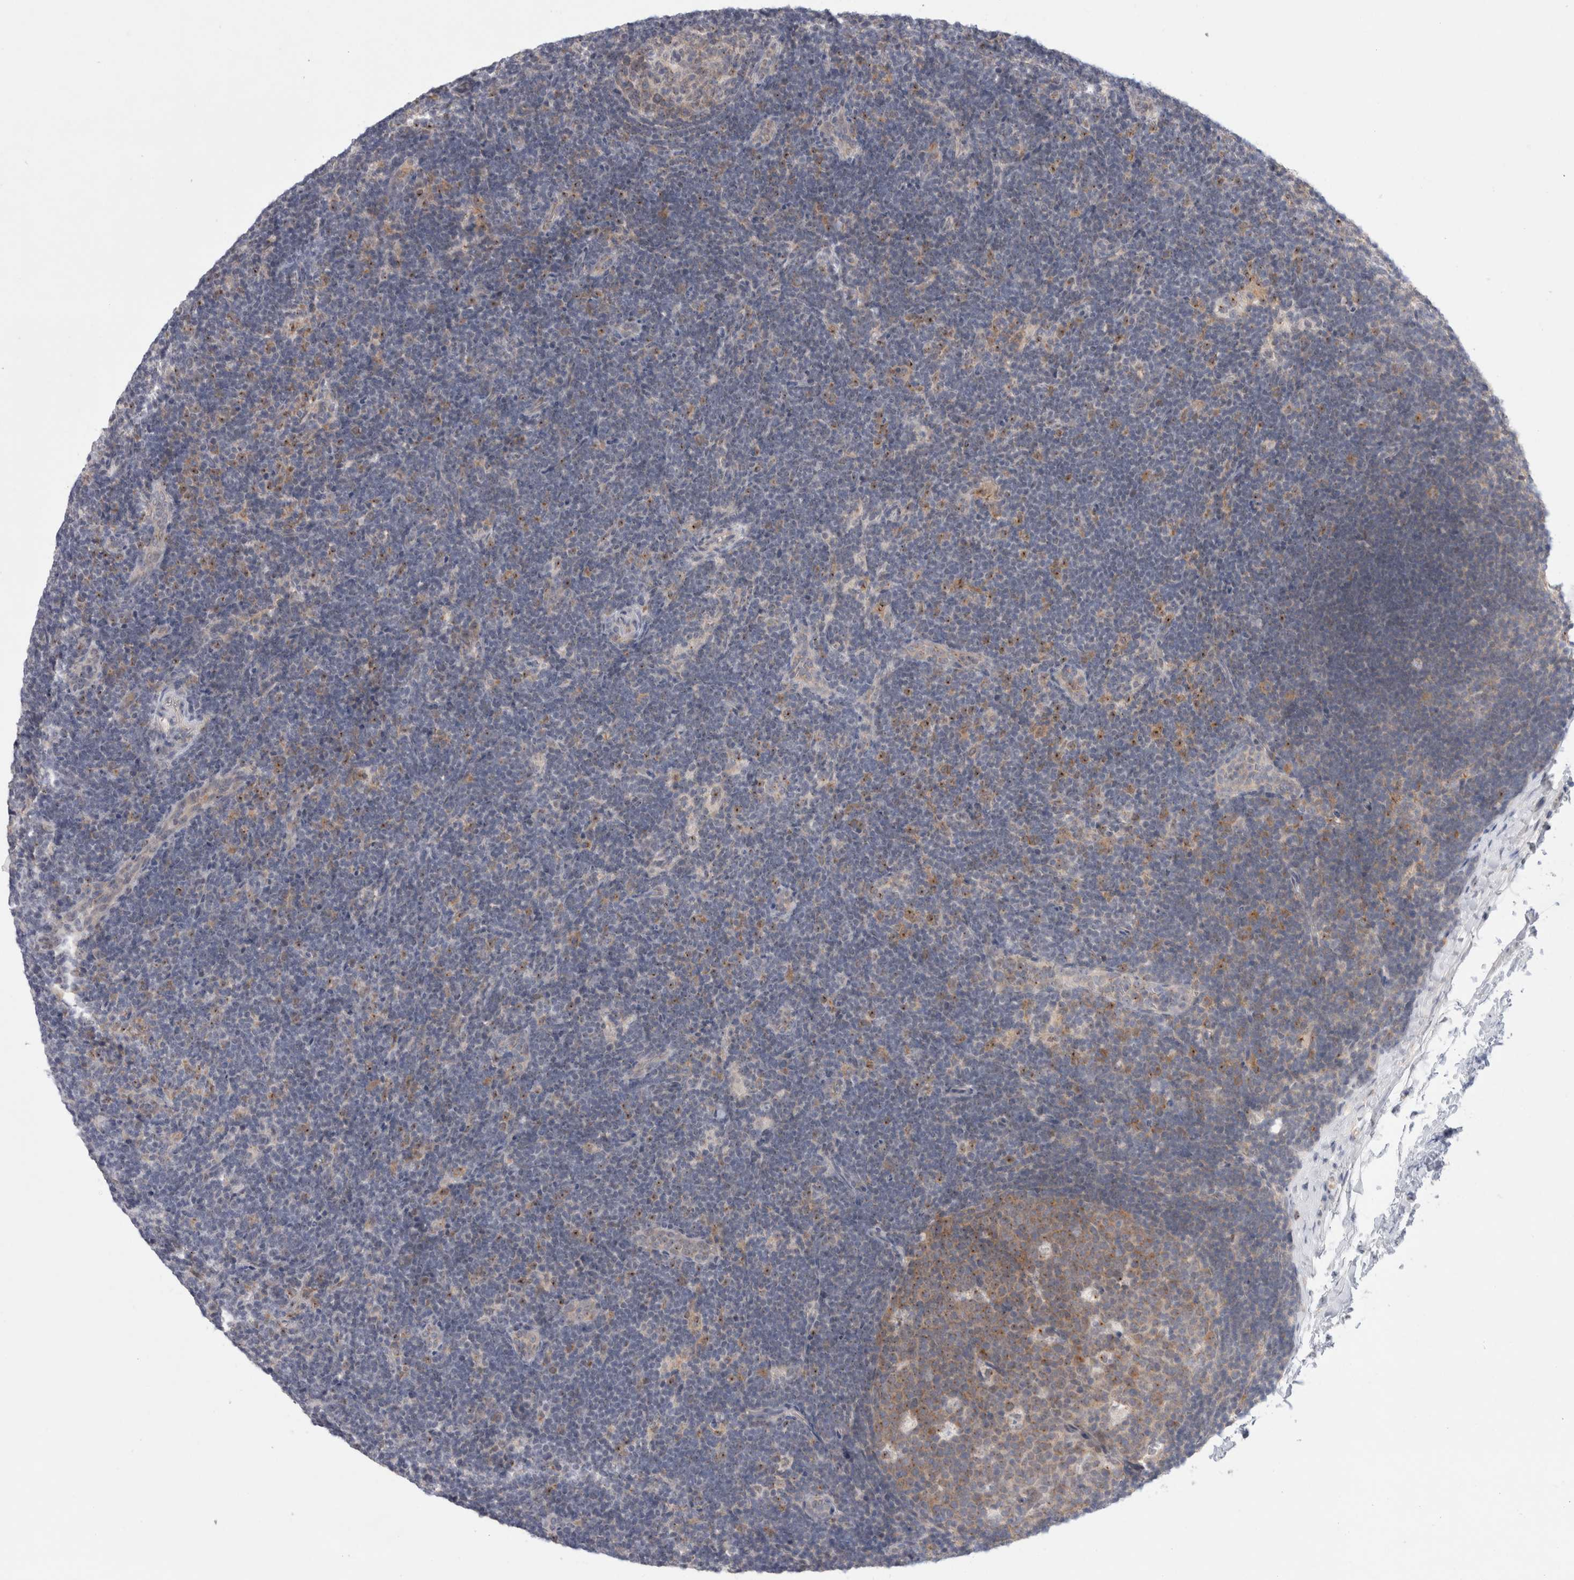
{"staining": {"intensity": "moderate", "quantity": "25%-75%", "location": "cytoplasmic/membranous"}, "tissue": "lymph node", "cell_type": "Germinal center cells", "image_type": "normal", "snomed": [{"axis": "morphology", "description": "Normal tissue, NOS"}, {"axis": "topography", "description": "Lymph node"}], "caption": "Unremarkable lymph node shows moderate cytoplasmic/membranous expression in approximately 25%-75% of germinal center cells, visualized by immunohistochemistry. The staining was performed using DAB, with brown indicating positive protein expression. Nuclei are stained blue with hematoxylin.", "gene": "BICD2", "patient": {"sex": "female", "age": 22}}